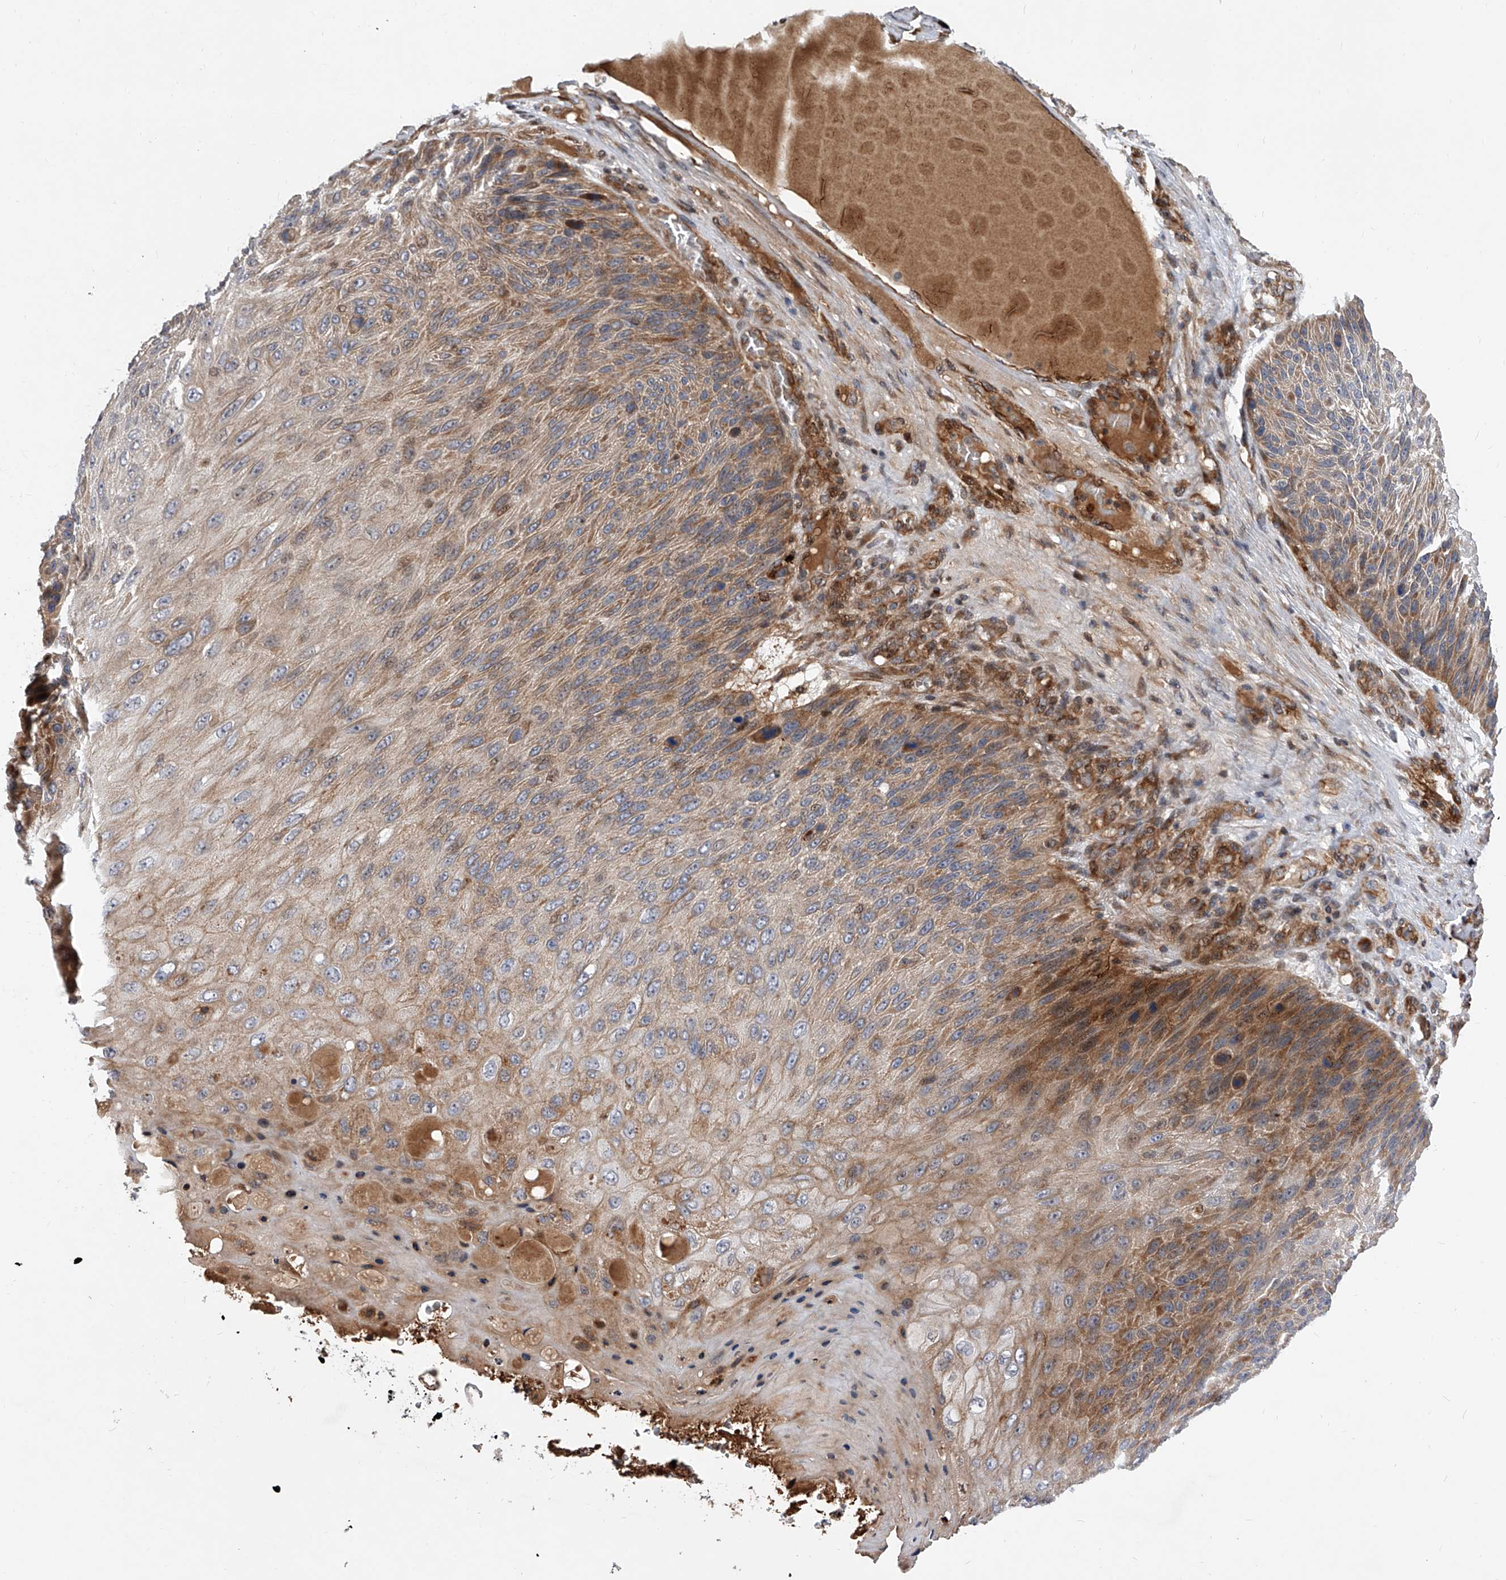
{"staining": {"intensity": "moderate", "quantity": ">75%", "location": "cytoplasmic/membranous"}, "tissue": "skin cancer", "cell_type": "Tumor cells", "image_type": "cancer", "snomed": [{"axis": "morphology", "description": "Squamous cell carcinoma, NOS"}, {"axis": "topography", "description": "Skin"}], "caption": "This photomicrograph shows immunohistochemistry staining of skin cancer, with medium moderate cytoplasmic/membranous staining in about >75% of tumor cells.", "gene": "PDSS2", "patient": {"sex": "female", "age": 88}}